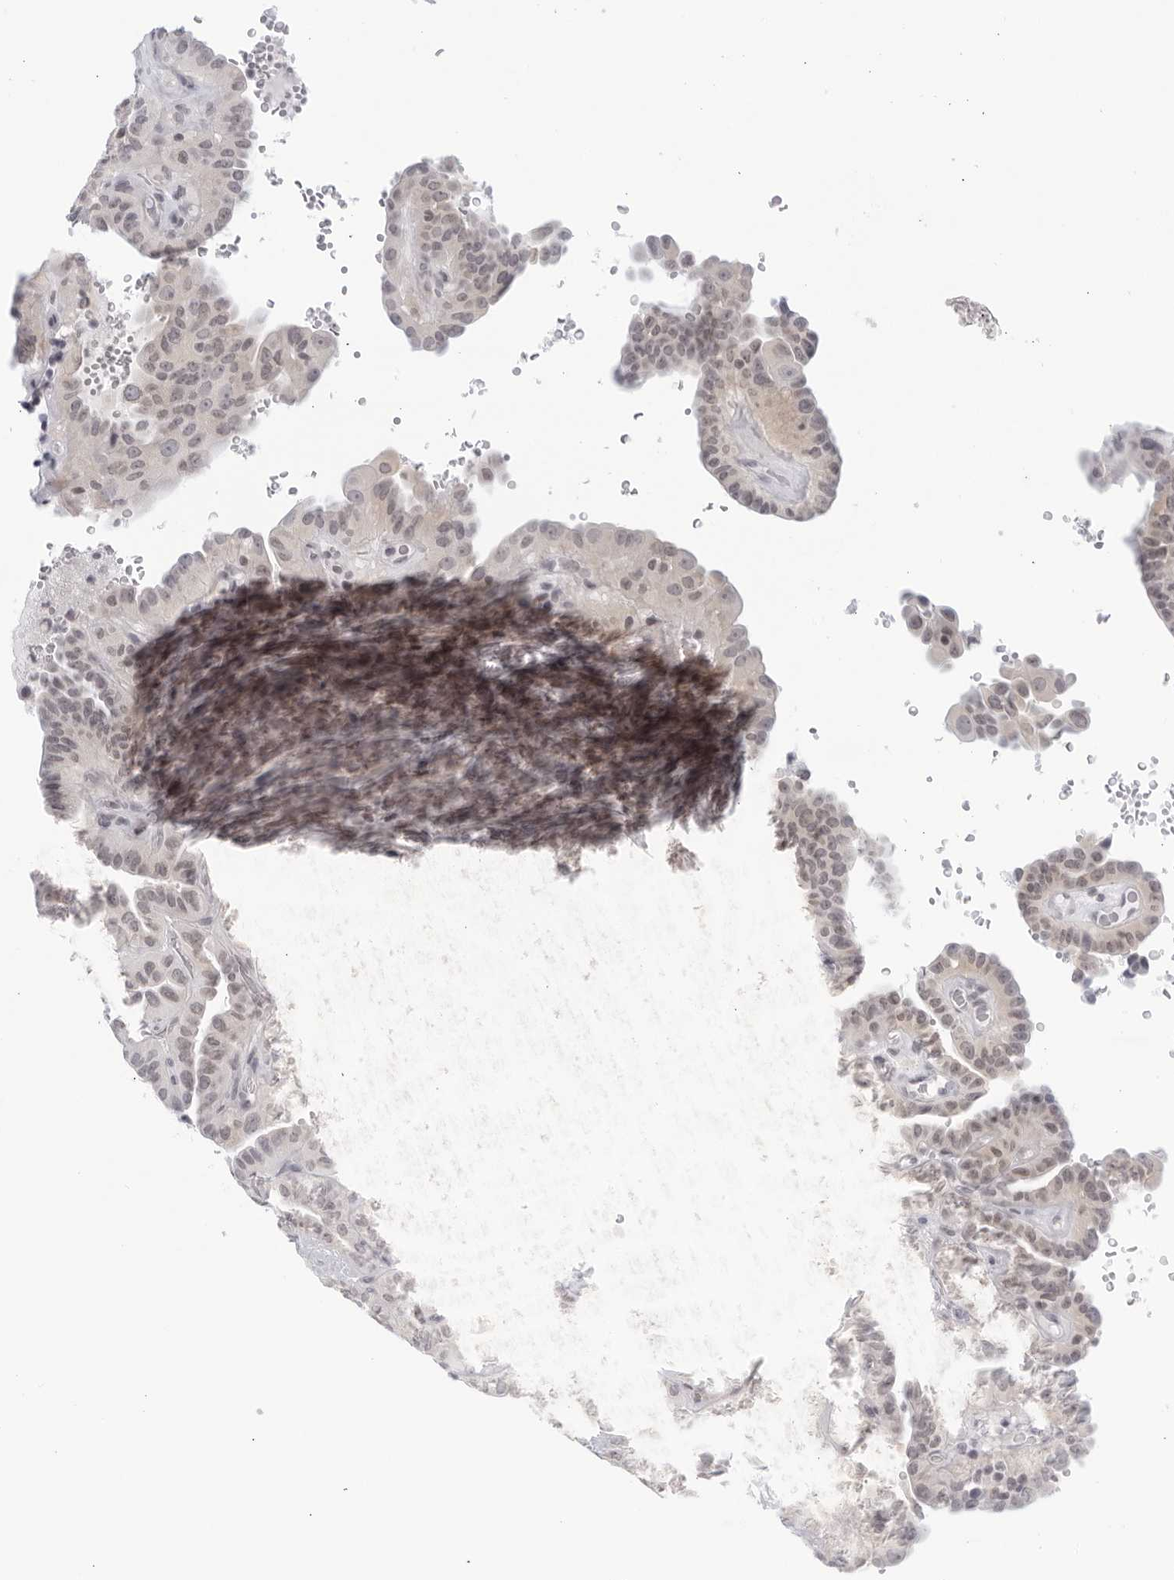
{"staining": {"intensity": "weak", "quantity": "<25%", "location": "cytoplasmic/membranous,nuclear"}, "tissue": "thyroid cancer", "cell_type": "Tumor cells", "image_type": "cancer", "snomed": [{"axis": "morphology", "description": "Papillary adenocarcinoma, NOS"}, {"axis": "topography", "description": "Thyroid gland"}], "caption": "Tumor cells show no significant protein expression in thyroid cancer. (IHC, brightfield microscopy, high magnification).", "gene": "WDTC1", "patient": {"sex": "male", "age": 77}}